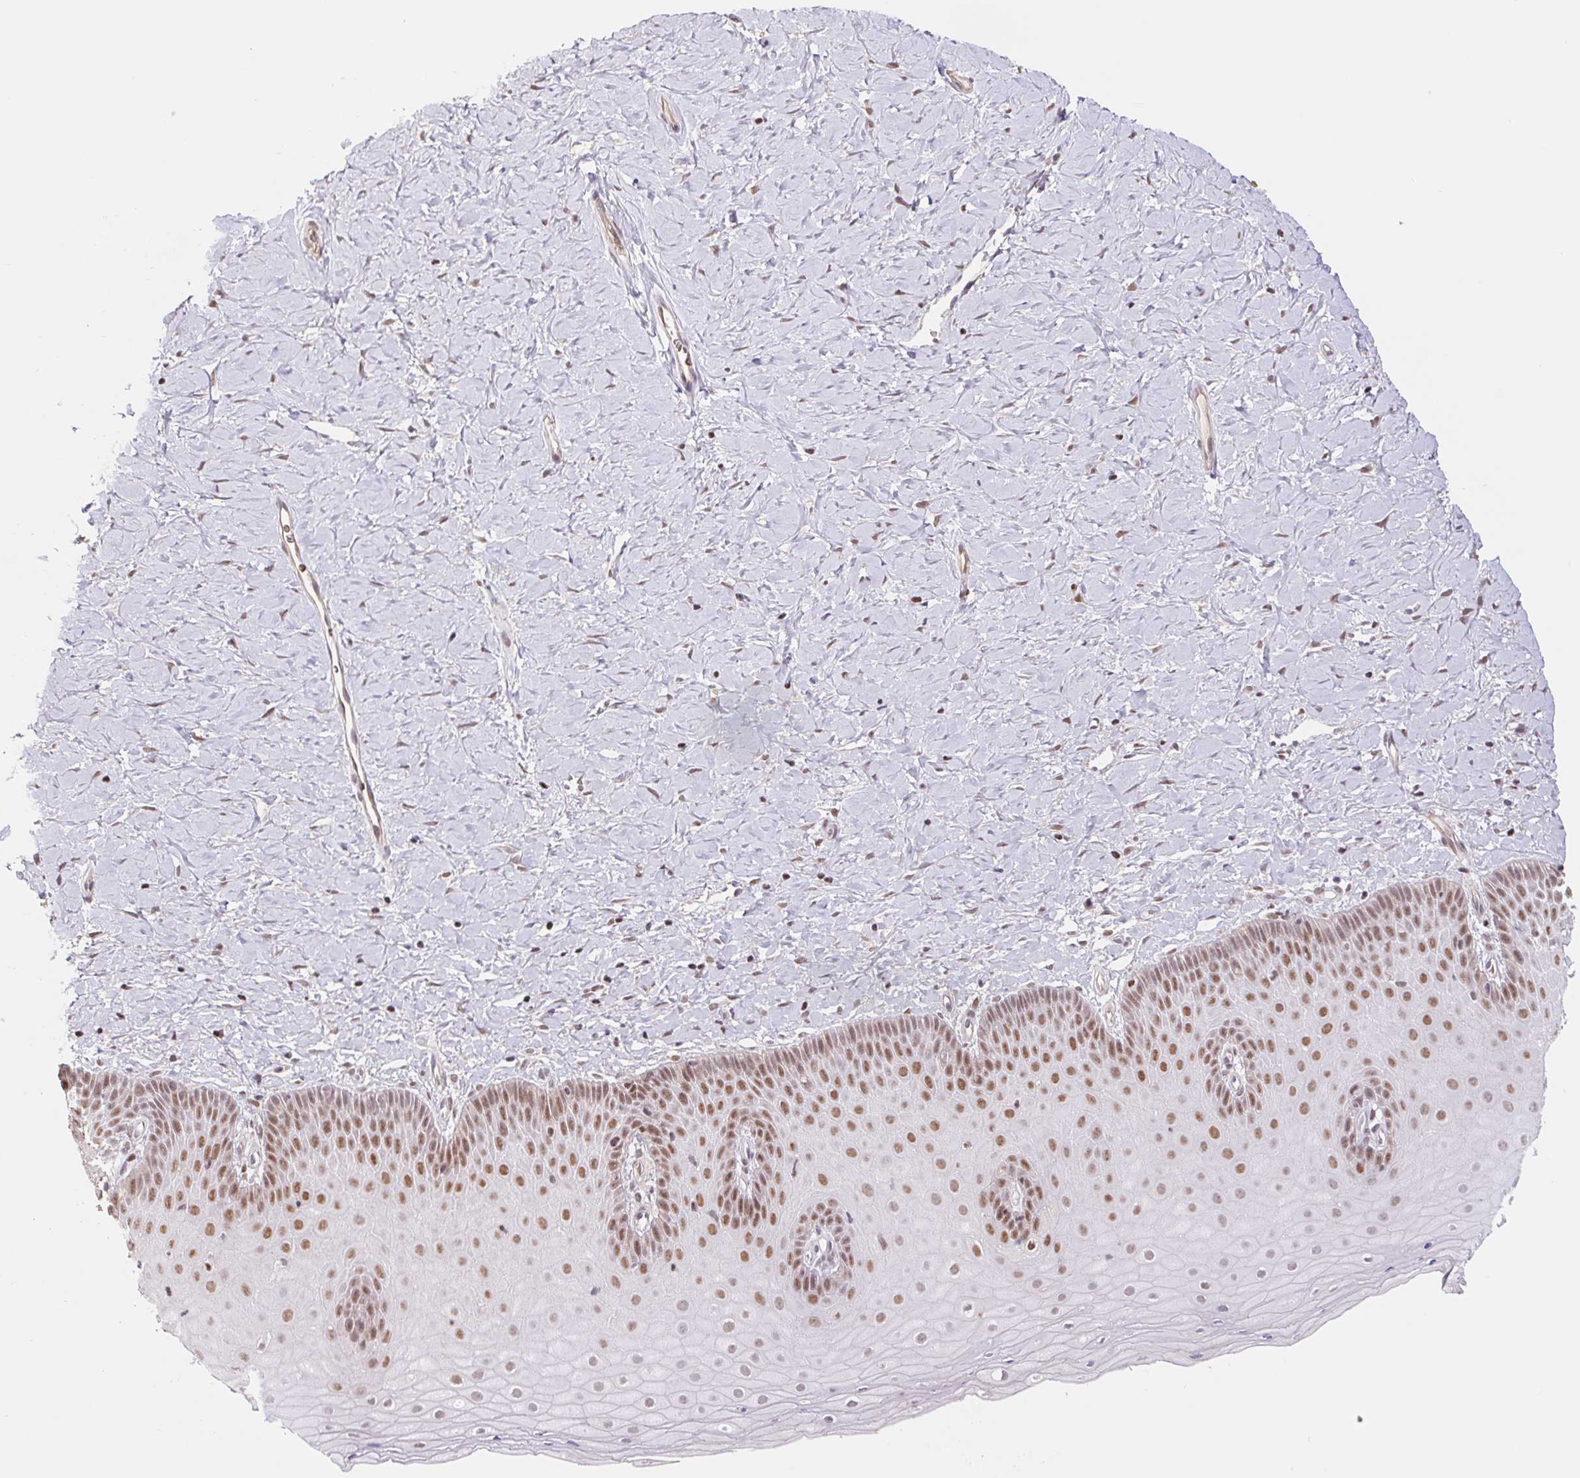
{"staining": {"intensity": "weak", "quantity": "<25%", "location": "nuclear"}, "tissue": "cervix", "cell_type": "Glandular cells", "image_type": "normal", "snomed": [{"axis": "morphology", "description": "Normal tissue, NOS"}, {"axis": "topography", "description": "Cervix"}], "caption": "High power microscopy histopathology image of an immunohistochemistry (IHC) photomicrograph of normal cervix, revealing no significant expression in glandular cells.", "gene": "TRERF1", "patient": {"sex": "female", "age": 37}}